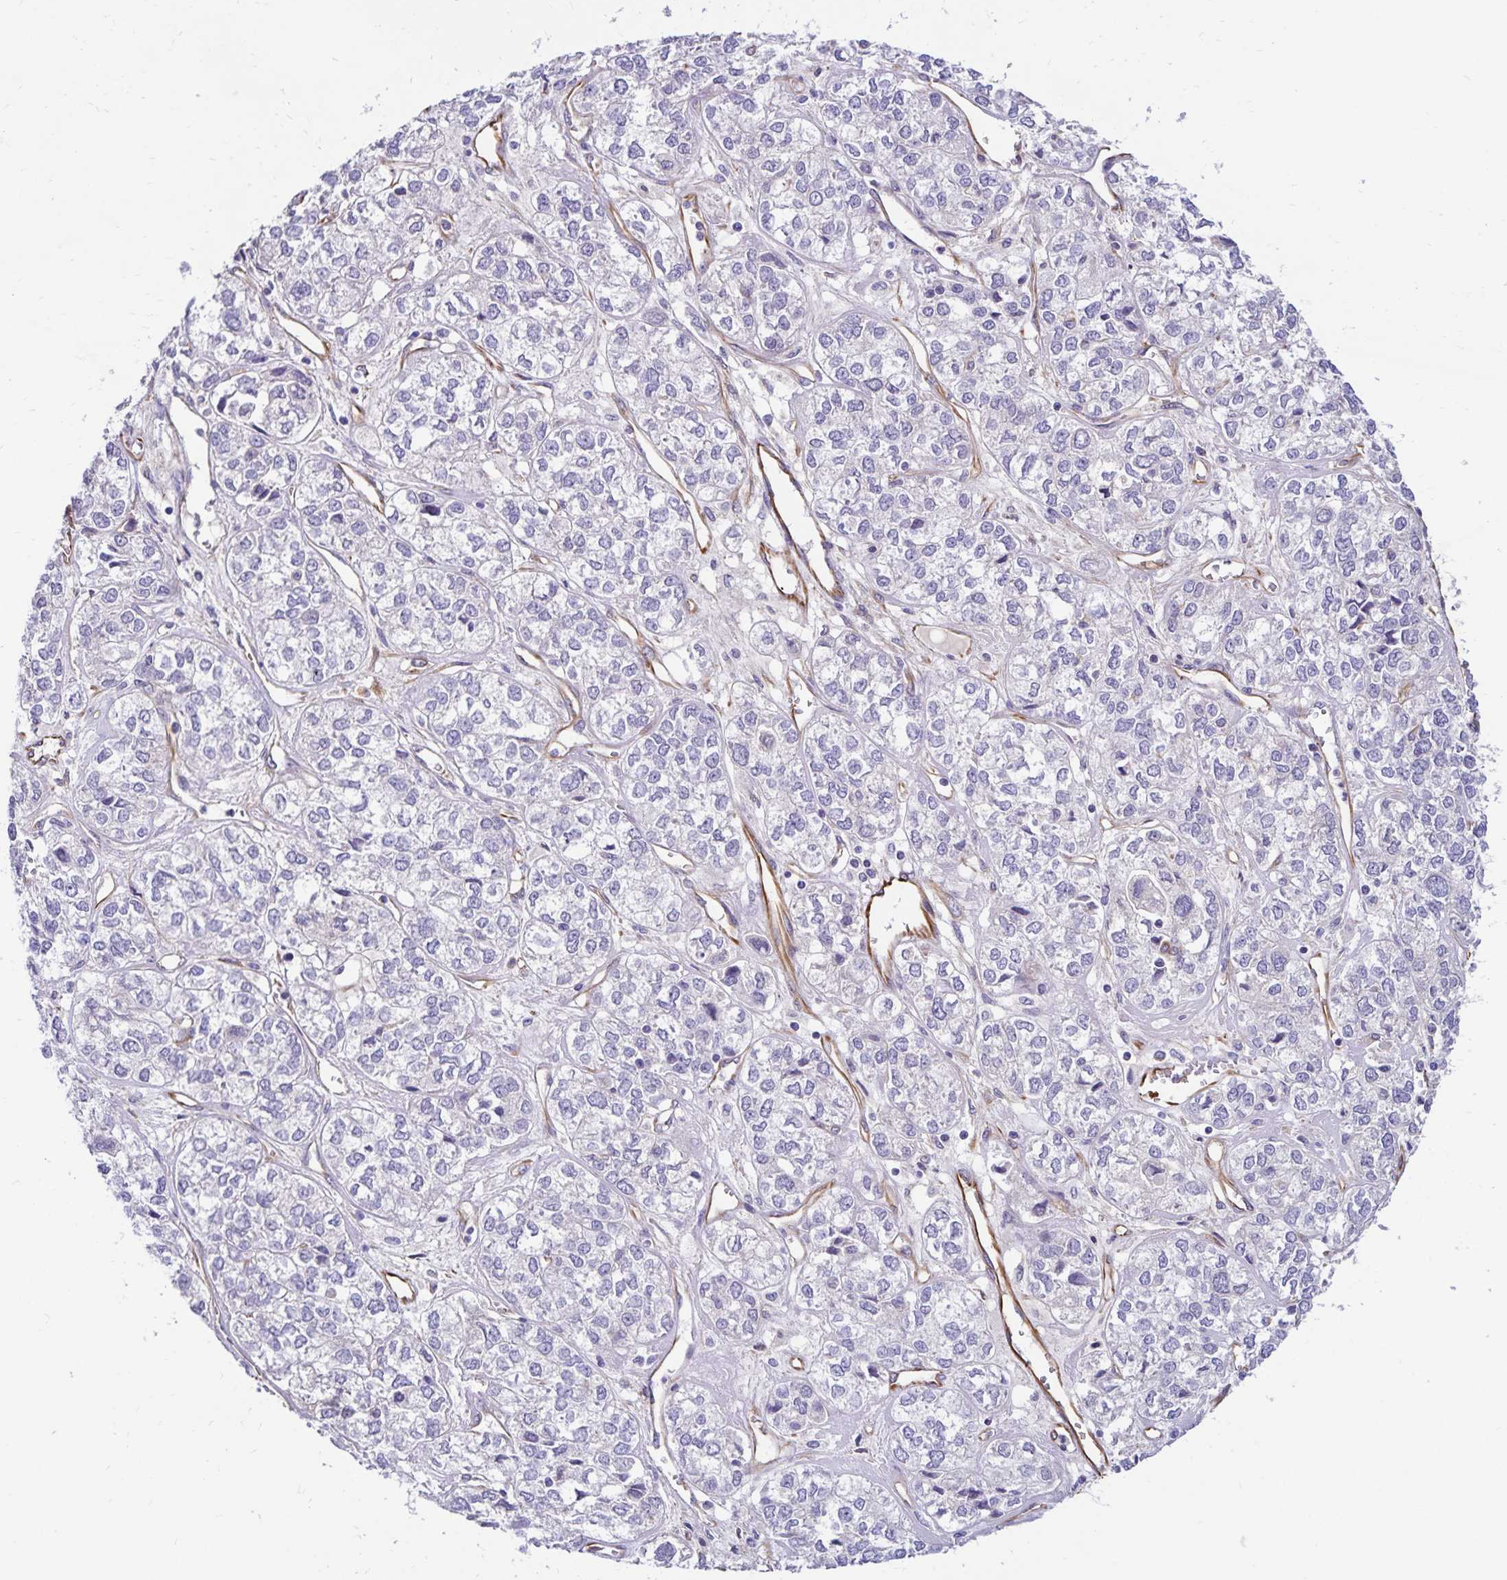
{"staining": {"intensity": "negative", "quantity": "none", "location": "none"}, "tissue": "ovarian cancer", "cell_type": "Tumor cells", "image_type": "cancer", "snomed": [{"axis": "morphology", "description": "Carcinoma, endometroid"}, {"axis": "topography", "description": "Ovary"}], "caption": "Tumor cells are negative for brown protein staining in ovarian cancer.", "gene": "TRPV6", "patient": {"sex": "female", "age": 64}}